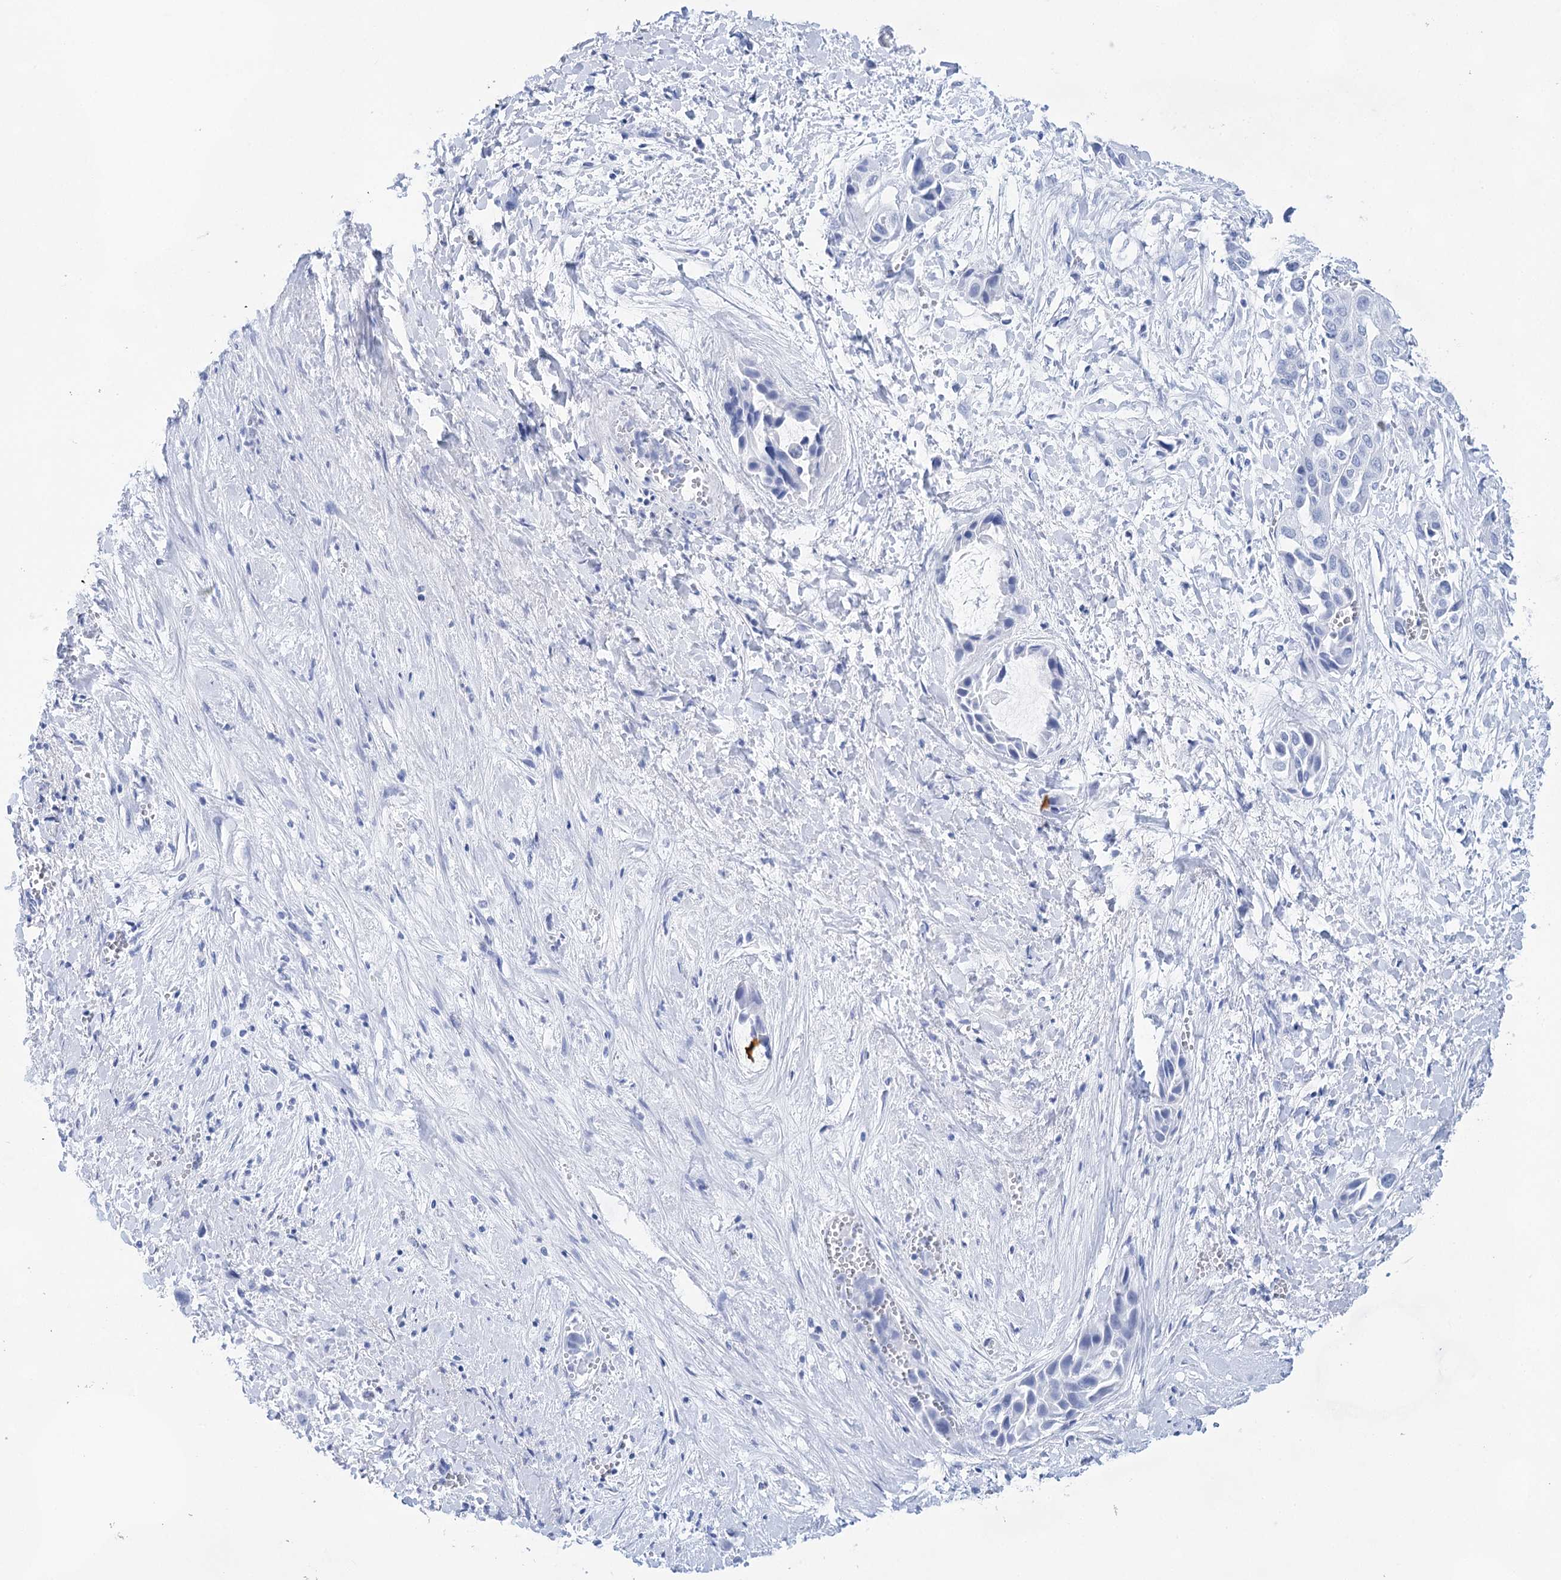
{"staining": {"intensity": "negative", "quantity": "none", "location": "none"}, "tissue": "liver cancer", "cell_type": "Tumor cells", "image_type": "cancer", "snomed": [{"axis": "morphology", "description": "Cholangiocarcinoma"}, {"axis": "topography", "description": "Liver"}], "caption": "Immunohistochemistry image of neoplastic tissue: human liver cholangiocarcinoma stained with DAB (3,3'-diaminobenzidine) demonstrates no significant protein staining in tumor cells.", "gene": "LALBA", "patient": {"sex": "female", "age": 52}}